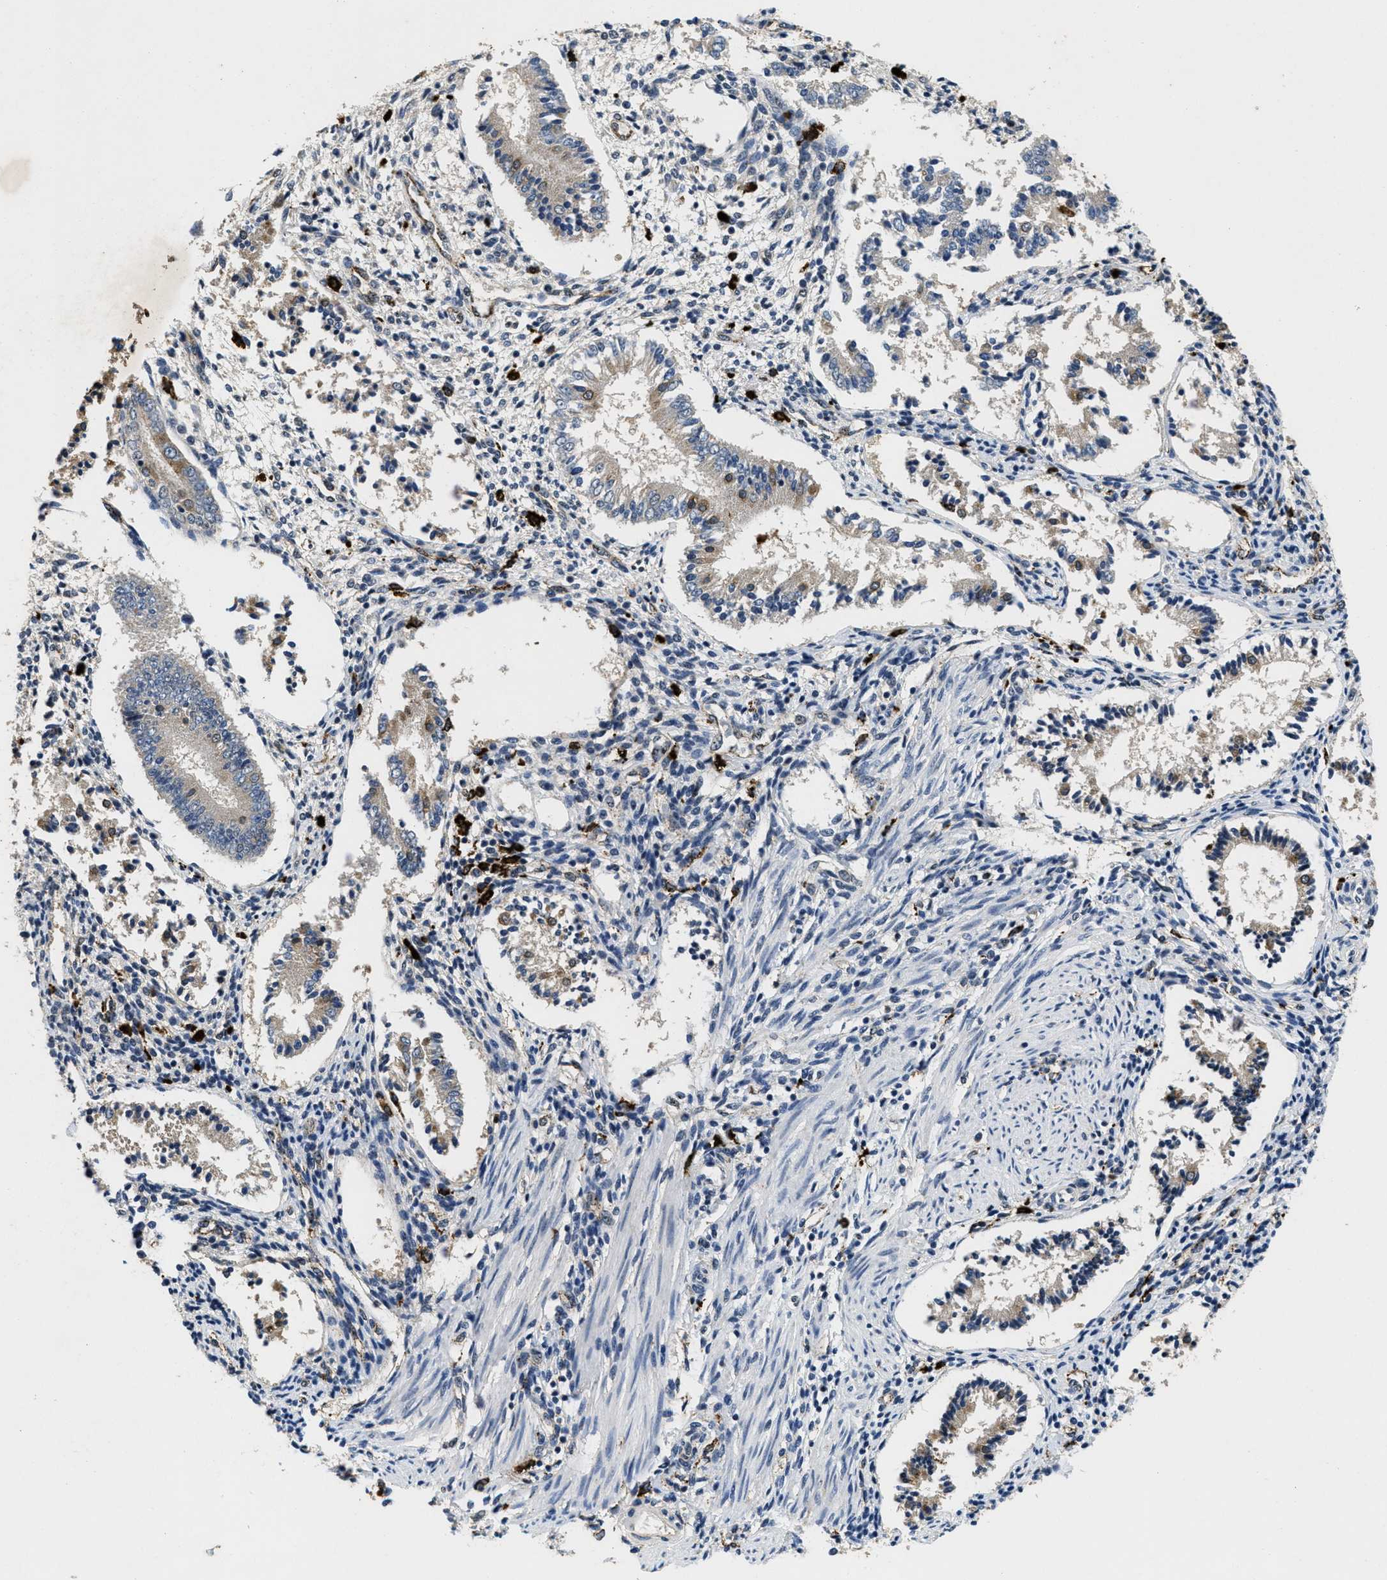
{"staining": {"intensity": "negative", "quantity": "none", "location": "none"}, "tissue": "endometrium", "cell_type": "Cells in endometrial stroma", "image_type": "normal", "snomed": [{"axis": "morphology", "description": "Normal tissue, NOS"}, {"axis": "topography", "description": "Endometrium"}], "caption": "Endometrium stained for a protein using IHC shows no staining cells in endometrial stroma.", "gene": "BMPR2", "patient": {"sex": "female", "age": 42}}